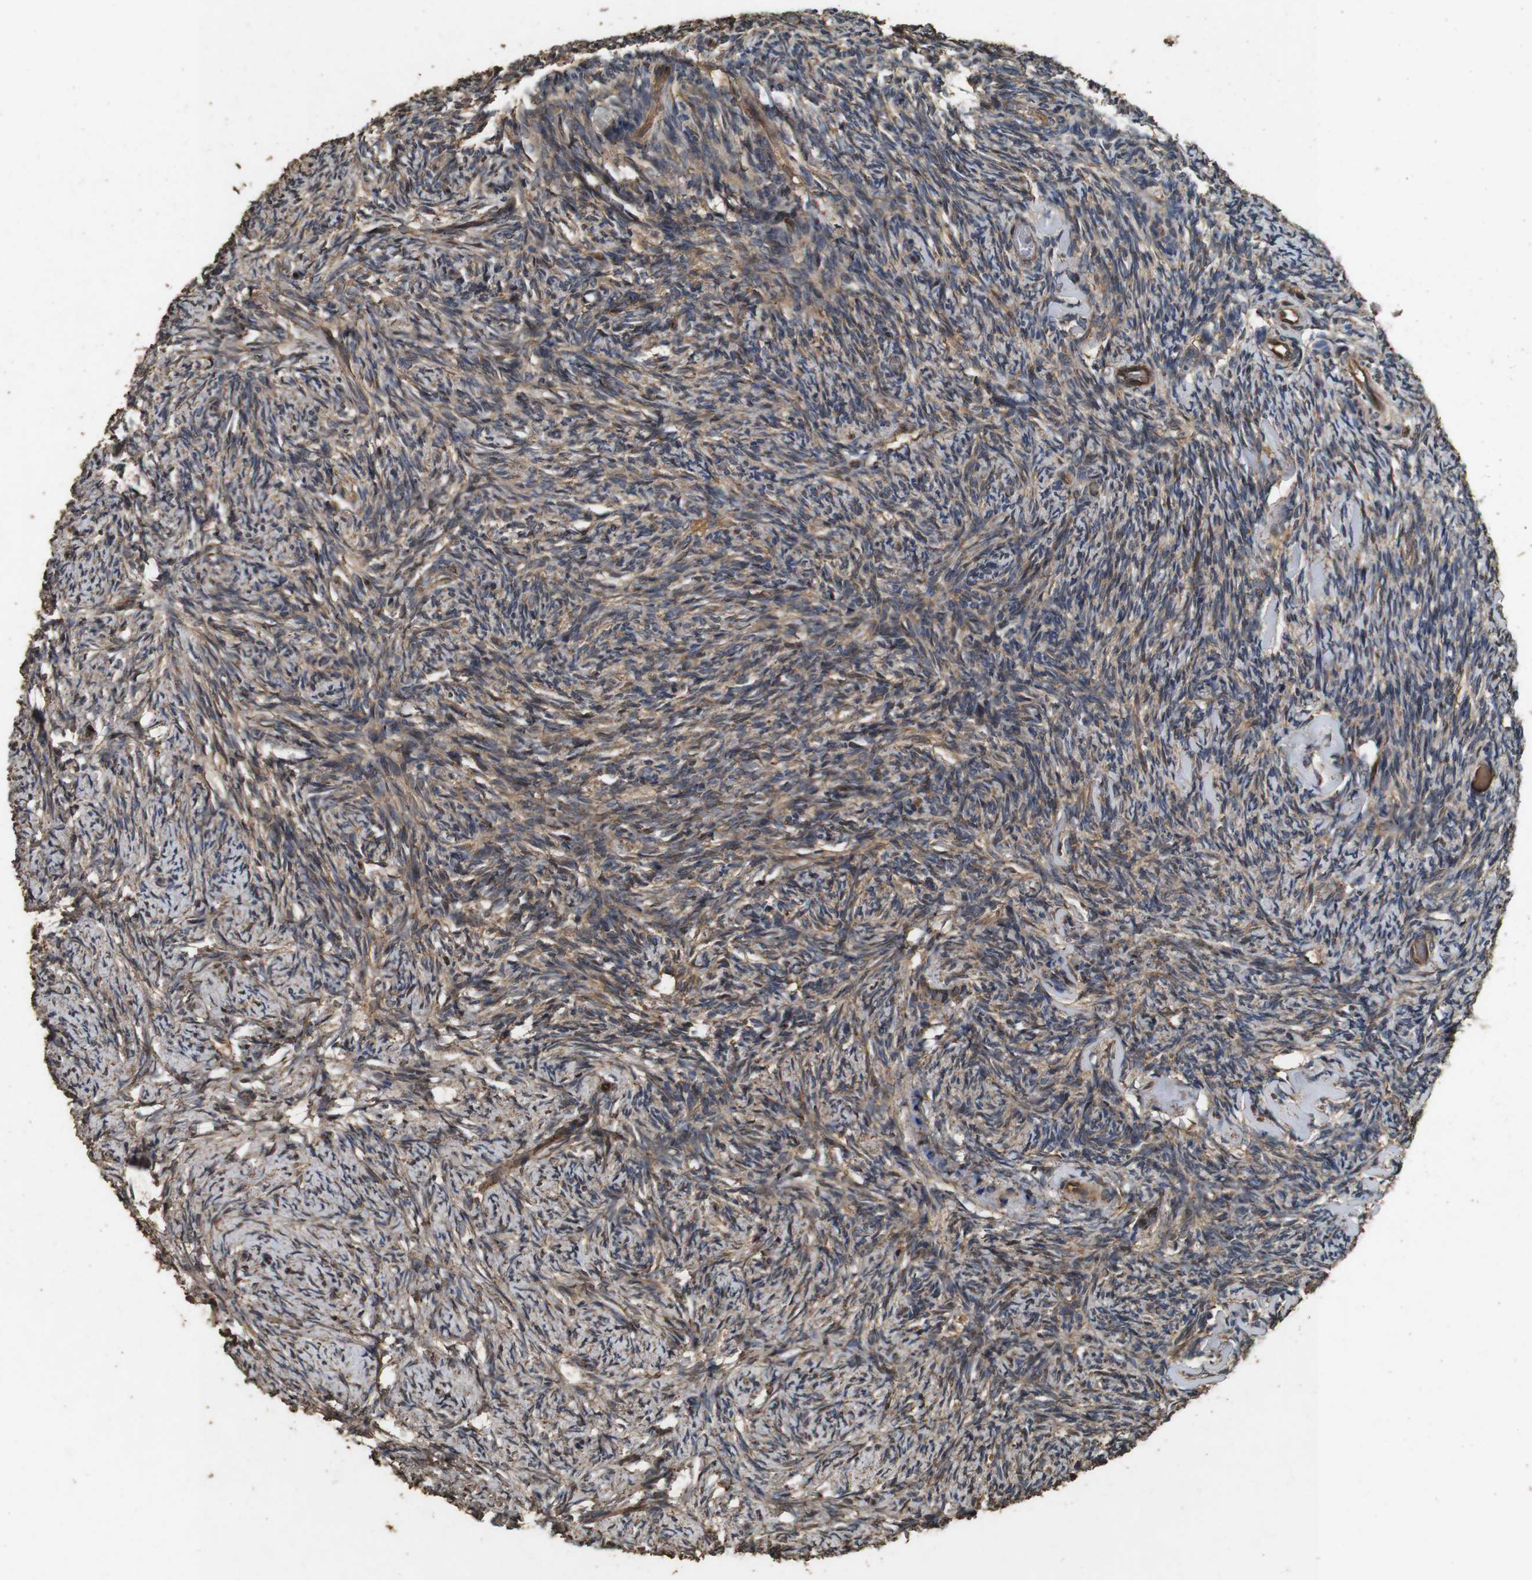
{"staining": {"intensity": "moderate", "quantity": ">75%", "location": "cytoplasmic/membranous"}, "tissue": "ovary", "cell_type": "Follicle cells", "image_type": "normal", "snomed": [{"axis": "morphology", "description": "Normal tissue, NOS"}, {"axis": "topography", "description": "Ovary"}], "caption": "An image showing moderate cytoplasmic/membranous positivity in approximately >75% of follicle cells in normal ovary, as visualized by brown immunohistochemical staining.", "gene": "CNPY4", "patient": {"sex": "female", "age": 60}}